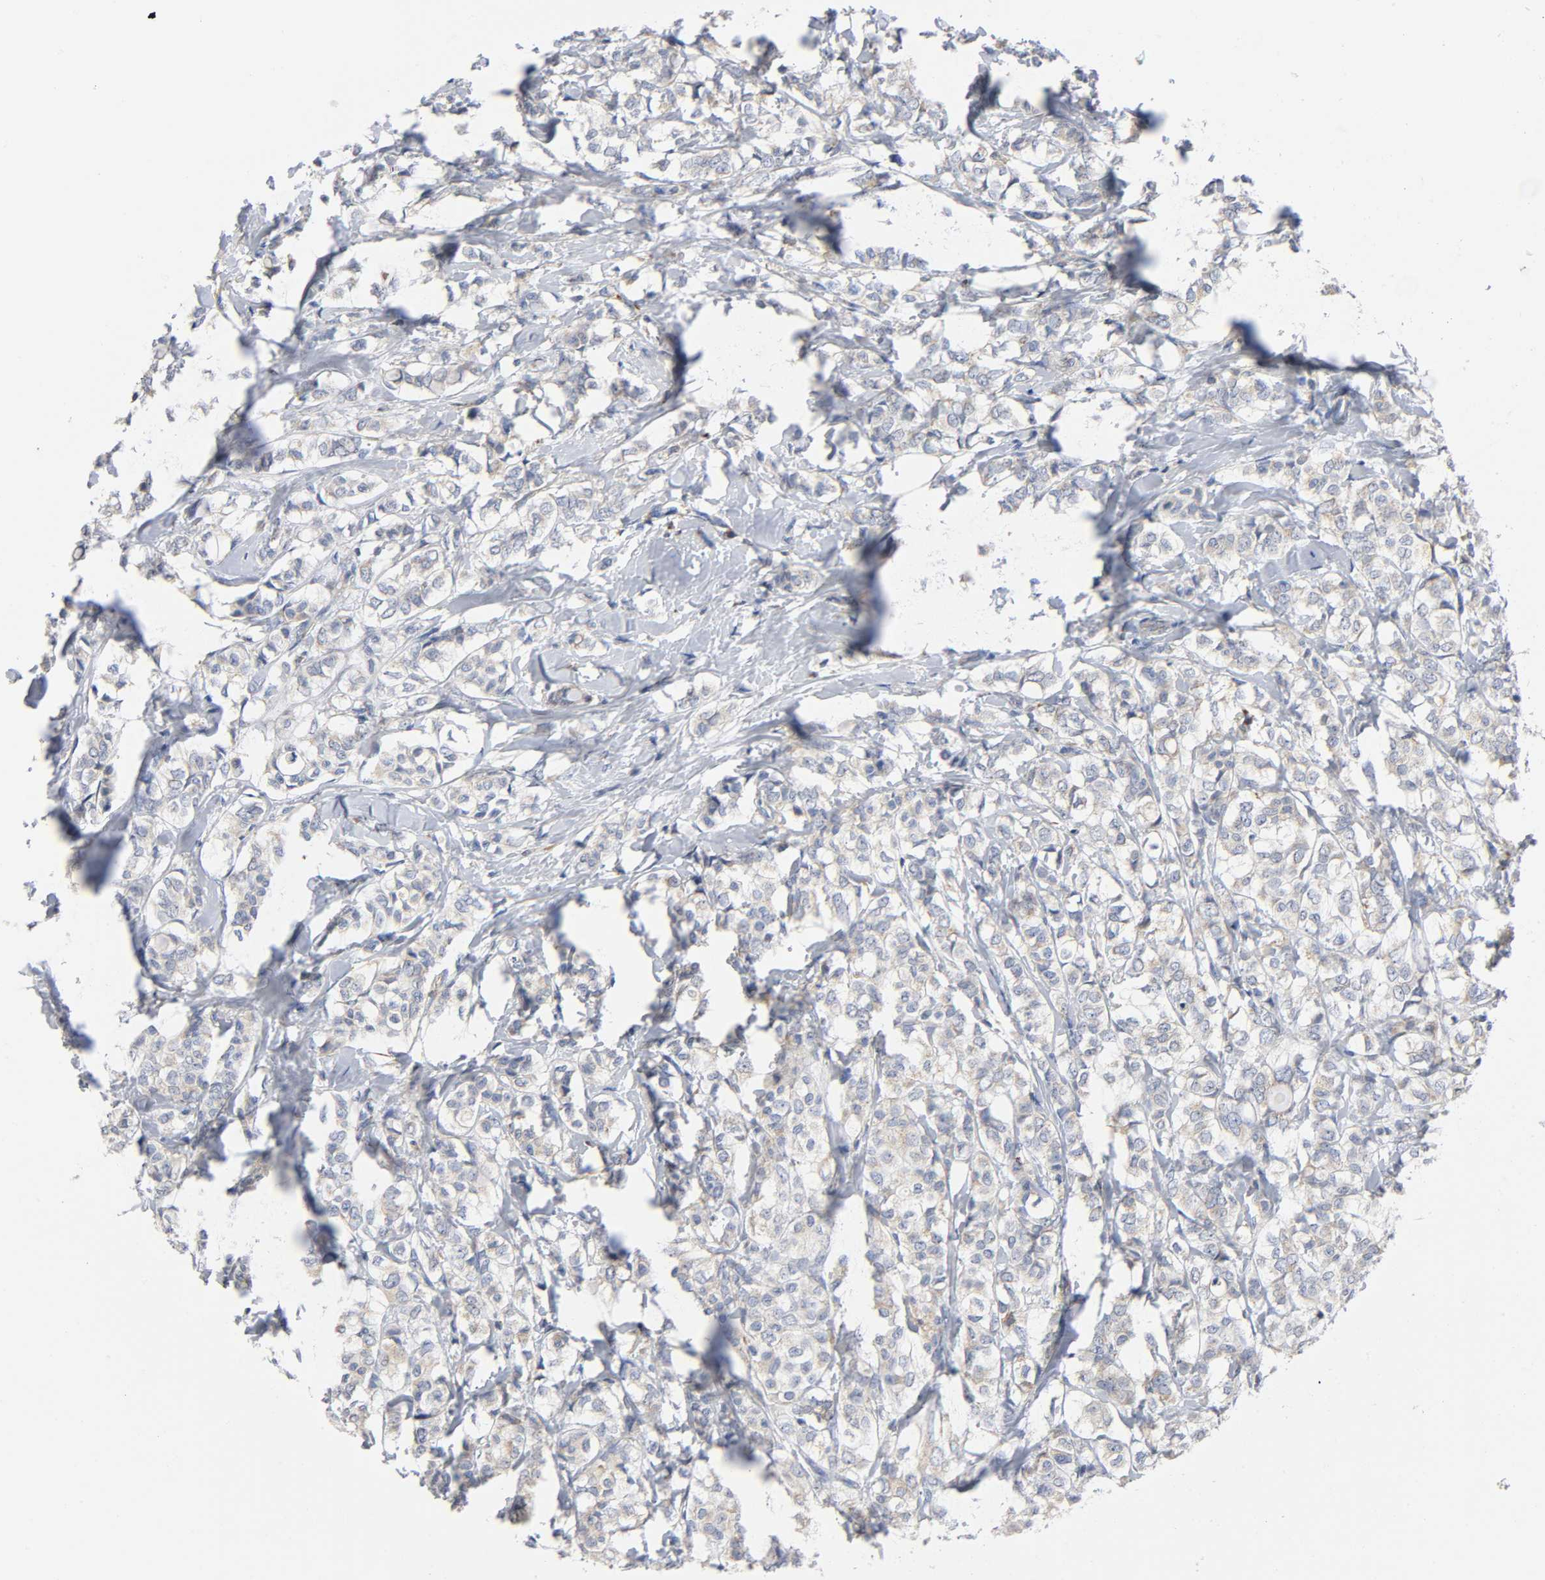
{"staining": {"intensity": "weak", "quantity": "<25%", "location": "cytoplasmic/membranous"}, "tissue": "breast cancer", "cell_type": "Tumor cells", "image_type": "cancer", "snomed": [{"axis": "morphology", "description": "Lobular carcinoma"}, {"axis": "topography", "description": "Breast"}], "caption": "DAB (3,3'-diaminobenzidine) immunohistochemical staining of human breast lobular carcinoma exhibits no significant expression in tumor cells.", "gene": "BAK1", "patient": {"sex": "female", "age": 60}}